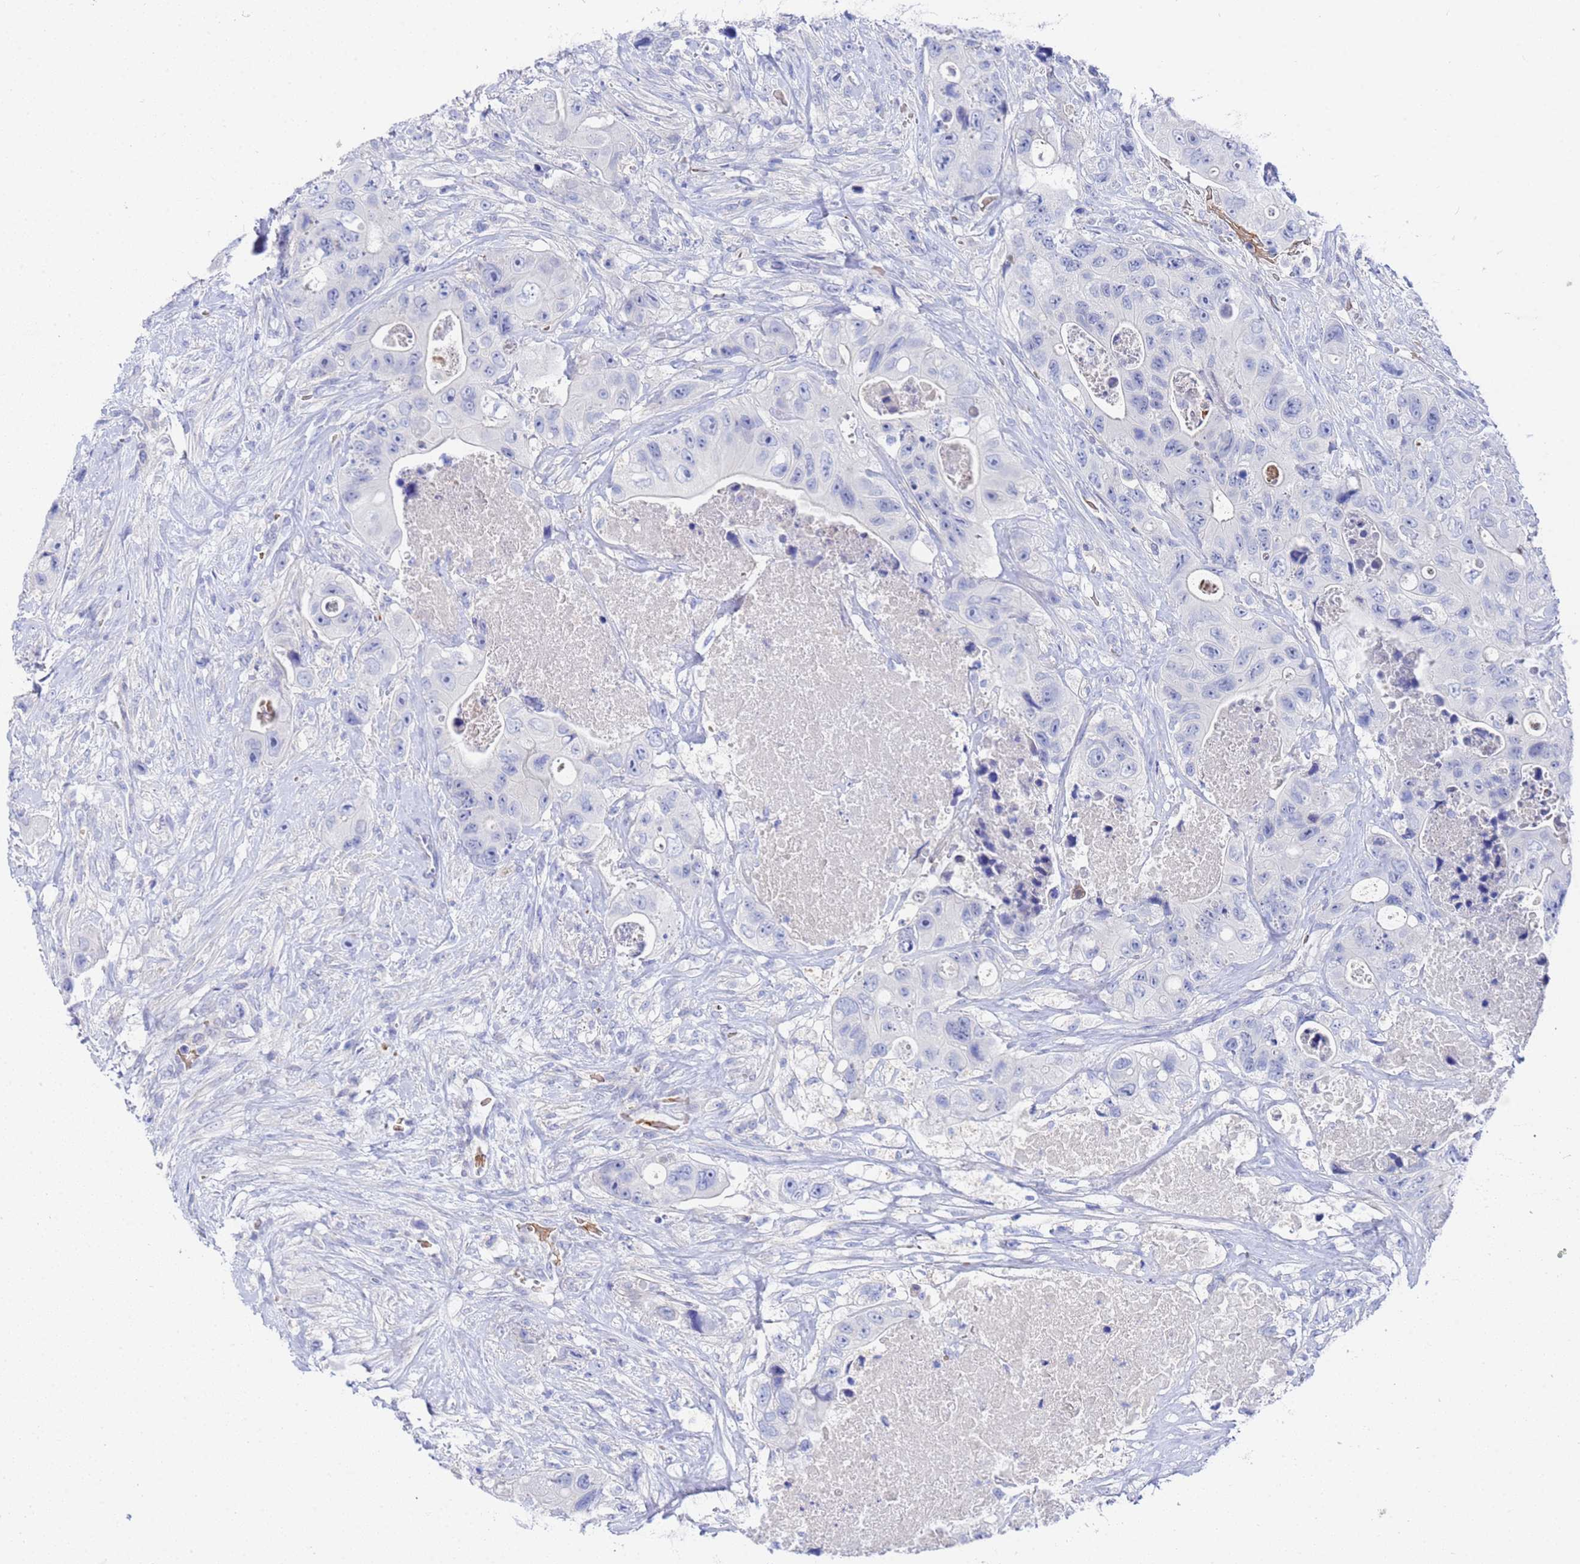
{"staining": {"intensity": "negative", "quantity": "none", "location": "none"}, "tissue": "colorectal cancer", "cell_type": "Tumor cells", "image_type": "cancer", "snomed": [{"axis": "morphology", "description": "Adenocarcinoma, NOS"}, {"axis": "topography", "description": "Colon"}], "caption": "This is an IHC image of adenocarcinoma (colorectal). There is no expression in tumor cells.", "gene": "ZNF26", "patient": {"sex": "female", "age": 46}}